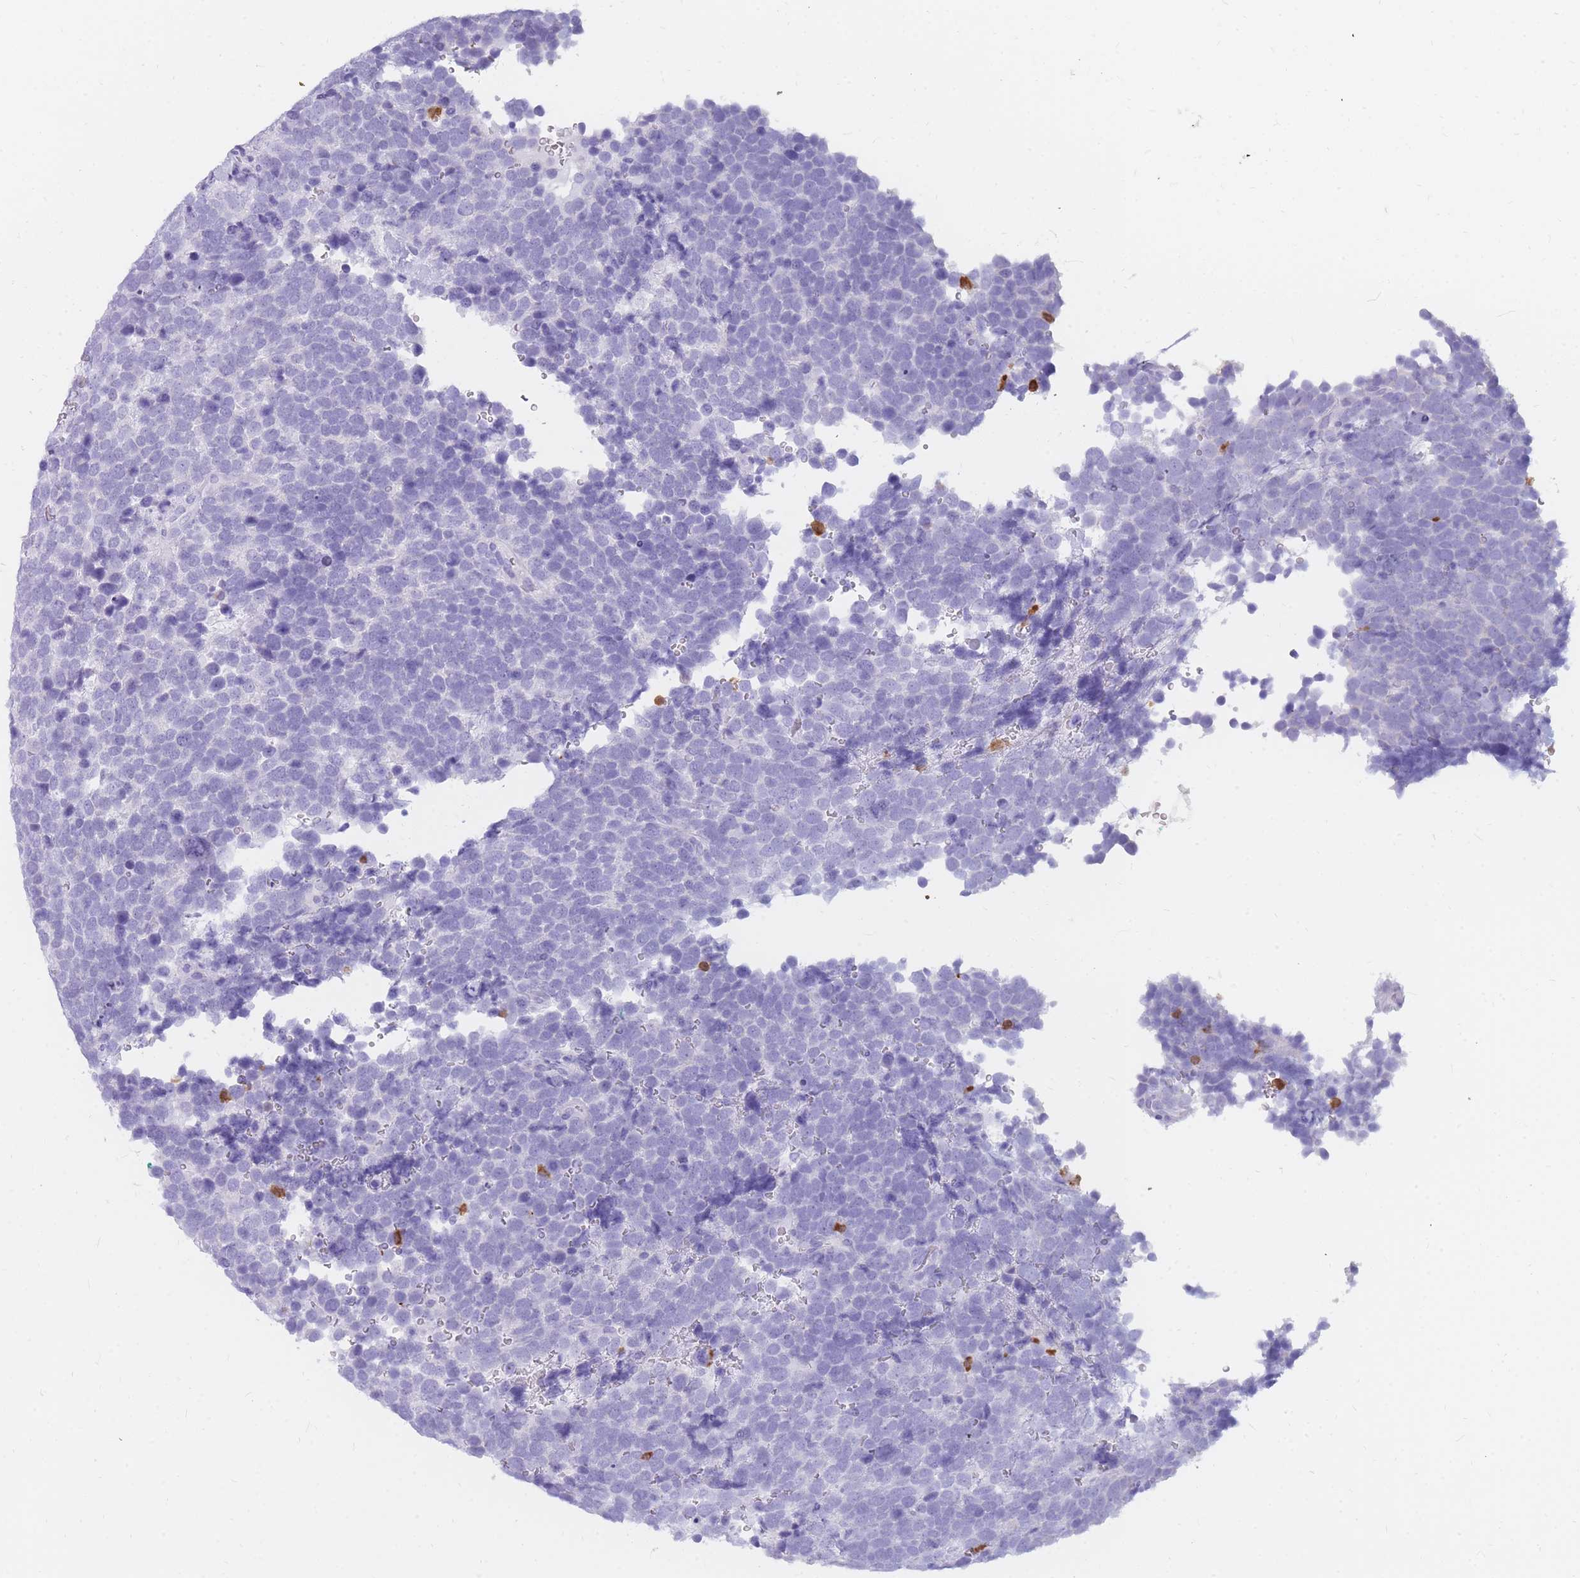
{"staining": {"intensity": "negative", "quantity": "none", "location": "none"}, "tissue": "urothelial cancer", "cell_type": "Tumor cells", "image_type": "cancer", "snomed": [{"axis": "morphology", "description": "Urothelial carcinoma, High grade"}, {"axis": "topography", "description": "Urinary bladder"}], "caption": "Immunohistochemistry (IHC) of urothelial cancer shows no expression in tumor cells.", "gene": "TPSAB1", "patient": {"sex": "female", "age": 82}}